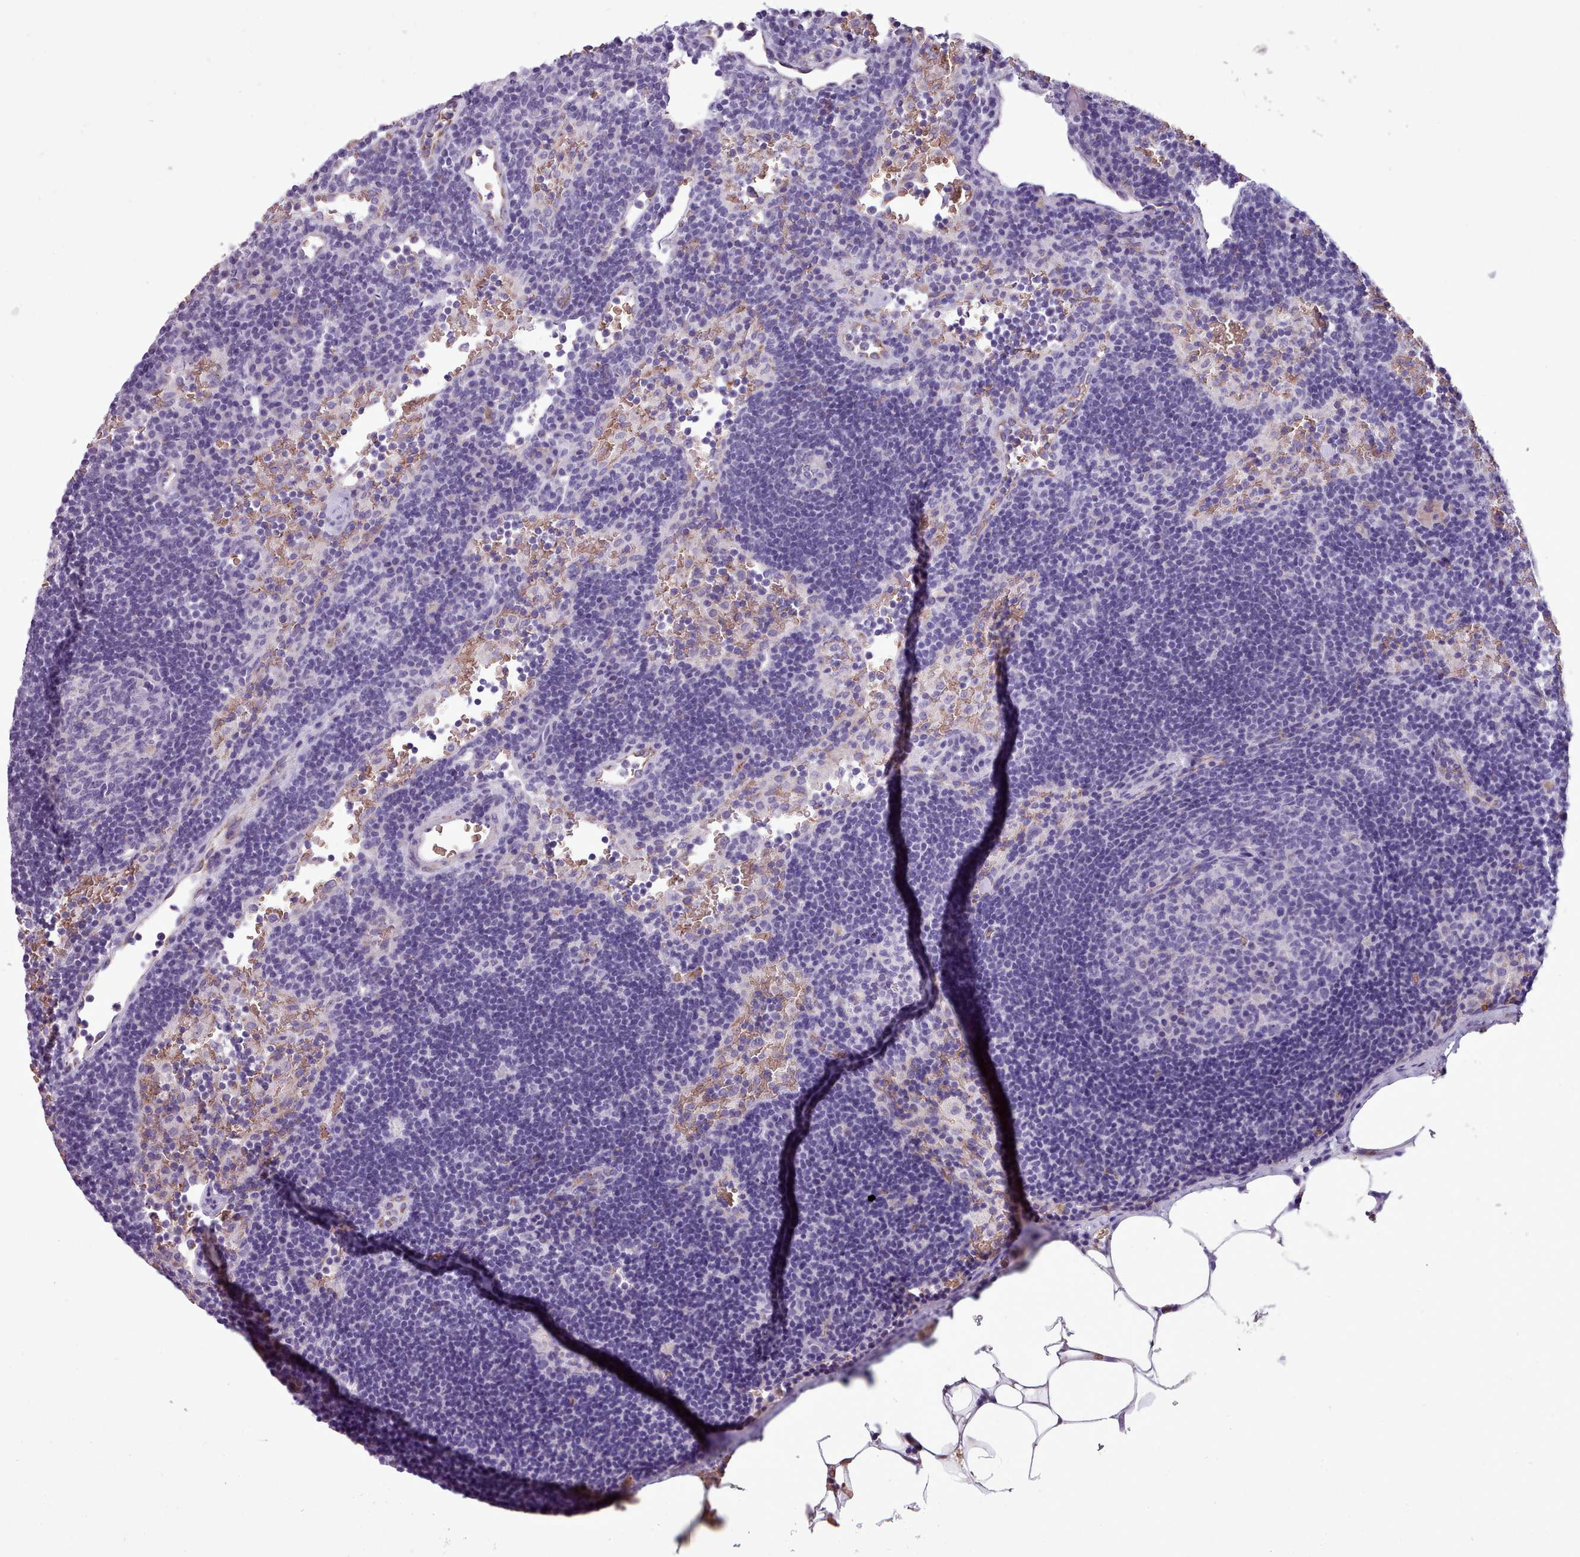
{"staining": {"intensity": "negative", "quantity": "none", "location": "none"}, "tissue": "lymph node", "cell_type": "Germinal center cells", "image_type": "normal", "snomed": [{"axis": "morphology", "description": "Normal tissue, NOS"}, {"axis": "topography", "description": "Lymph node"}], "caption": "Germinal center cells show no significant positivity in normal lymph node. Nuclei are stained in blue.", "gene": "AK4P3", "patient": {"sex": "male", "age": 62}}